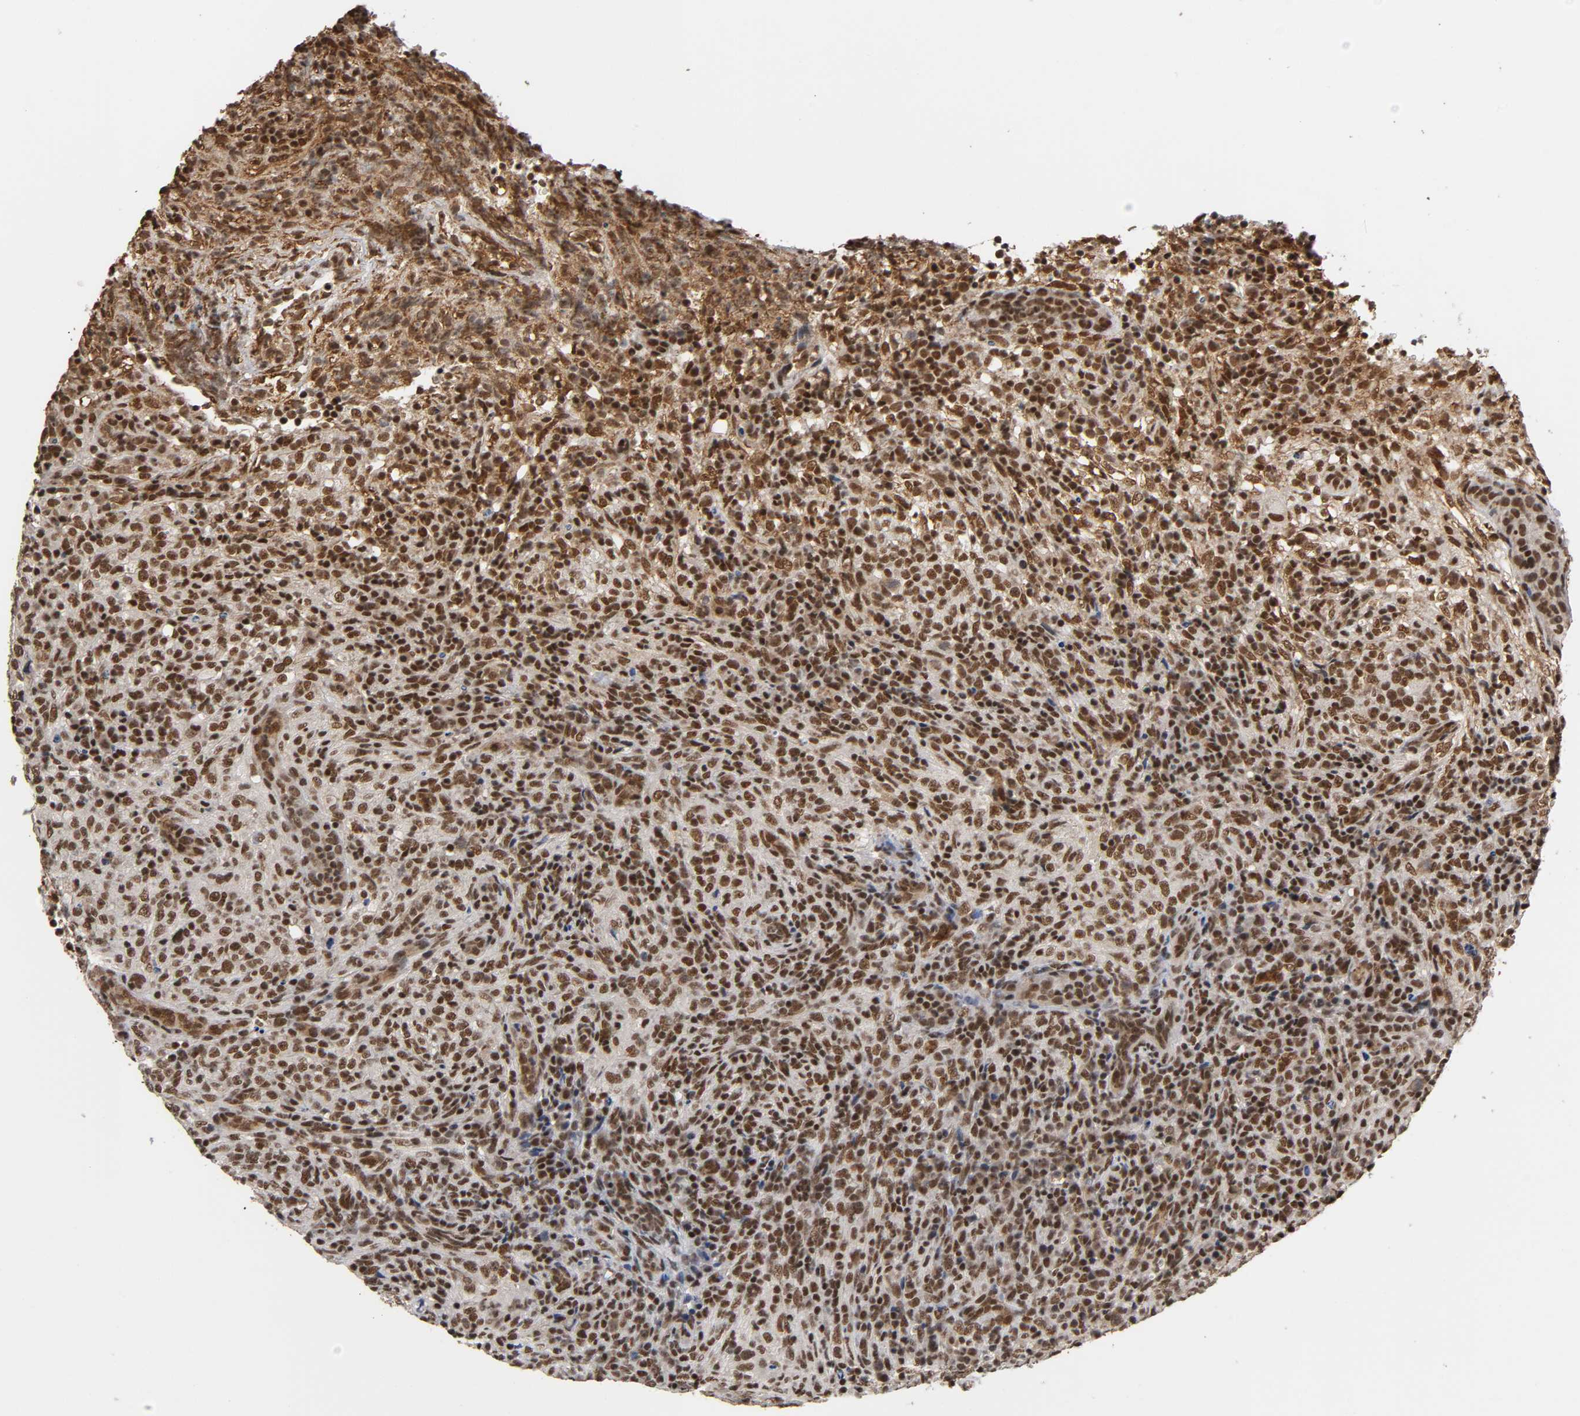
{"staining": {"intensity": "strong", "quantity": ">75%", "location": "cytoplasmic/membranous,nuclear"}, "tissue": "lymphoma", "cell_type": "Tumor cells", "image_type": "cancer", "snomed": [{"axis": "morphology", "description": "Malignant lymphoma, non-Hodgkin's type, High grade"}, {"axis": "topography", "description": "Lymph node"}], "caption": "IHC staining of lymphoma, which demonstrates high levels of strong cytoplasmic/membranous and nuclear staining in about >75% of tumor cells indicating strong cytoplasmic/membranous and nuclear protein staining. The staining was performed using DAB (3,3'-diaminobenzidine) (brown) for protein detection and nuclei were counterstained in hematoxylin (blue).", "gene": "ZNF384", "patient": {"sex": "female", "age": 76}}